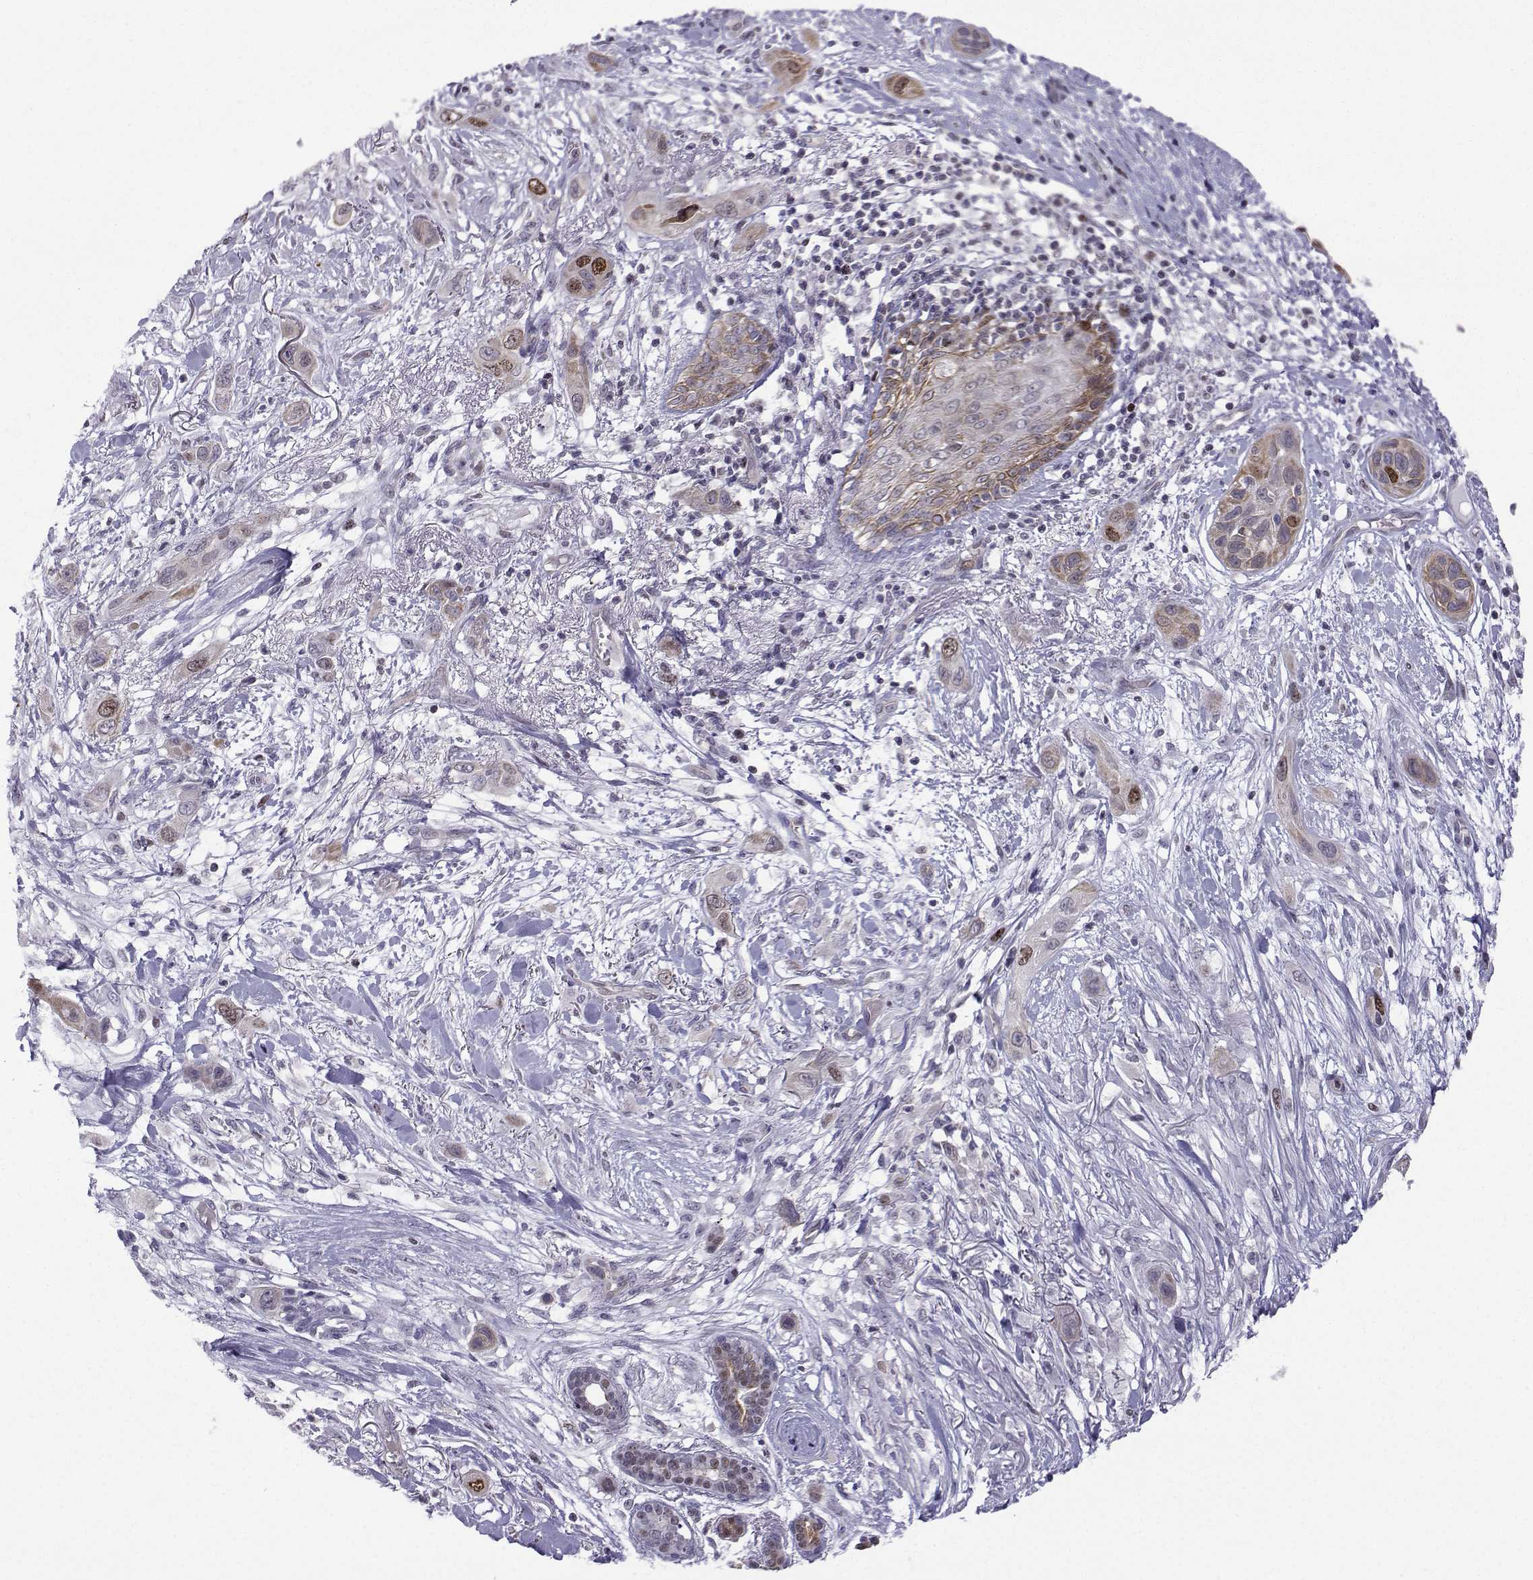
{"staining": {"intensity": "moderate", "quantity": "<25%", "location": "nuclear"}, "tissue": "skin cancer", "cell_type": "Tumor cells", "image_type": "cancer", "snomed": [{"axis": "morphology", "description": "Squamous cell carcinoma, NOS"}, {"axis": "topography", "description": "Skin"}], "caption": "DAB (3,3'-diaminobenzidine) immunohistochemical staining of human skin cancer demonstrates moderate nuclear protein positivity in about <25% of tumor cells.", "gene": "INCENP", "patient": {"sex": "male", "age": 79}}